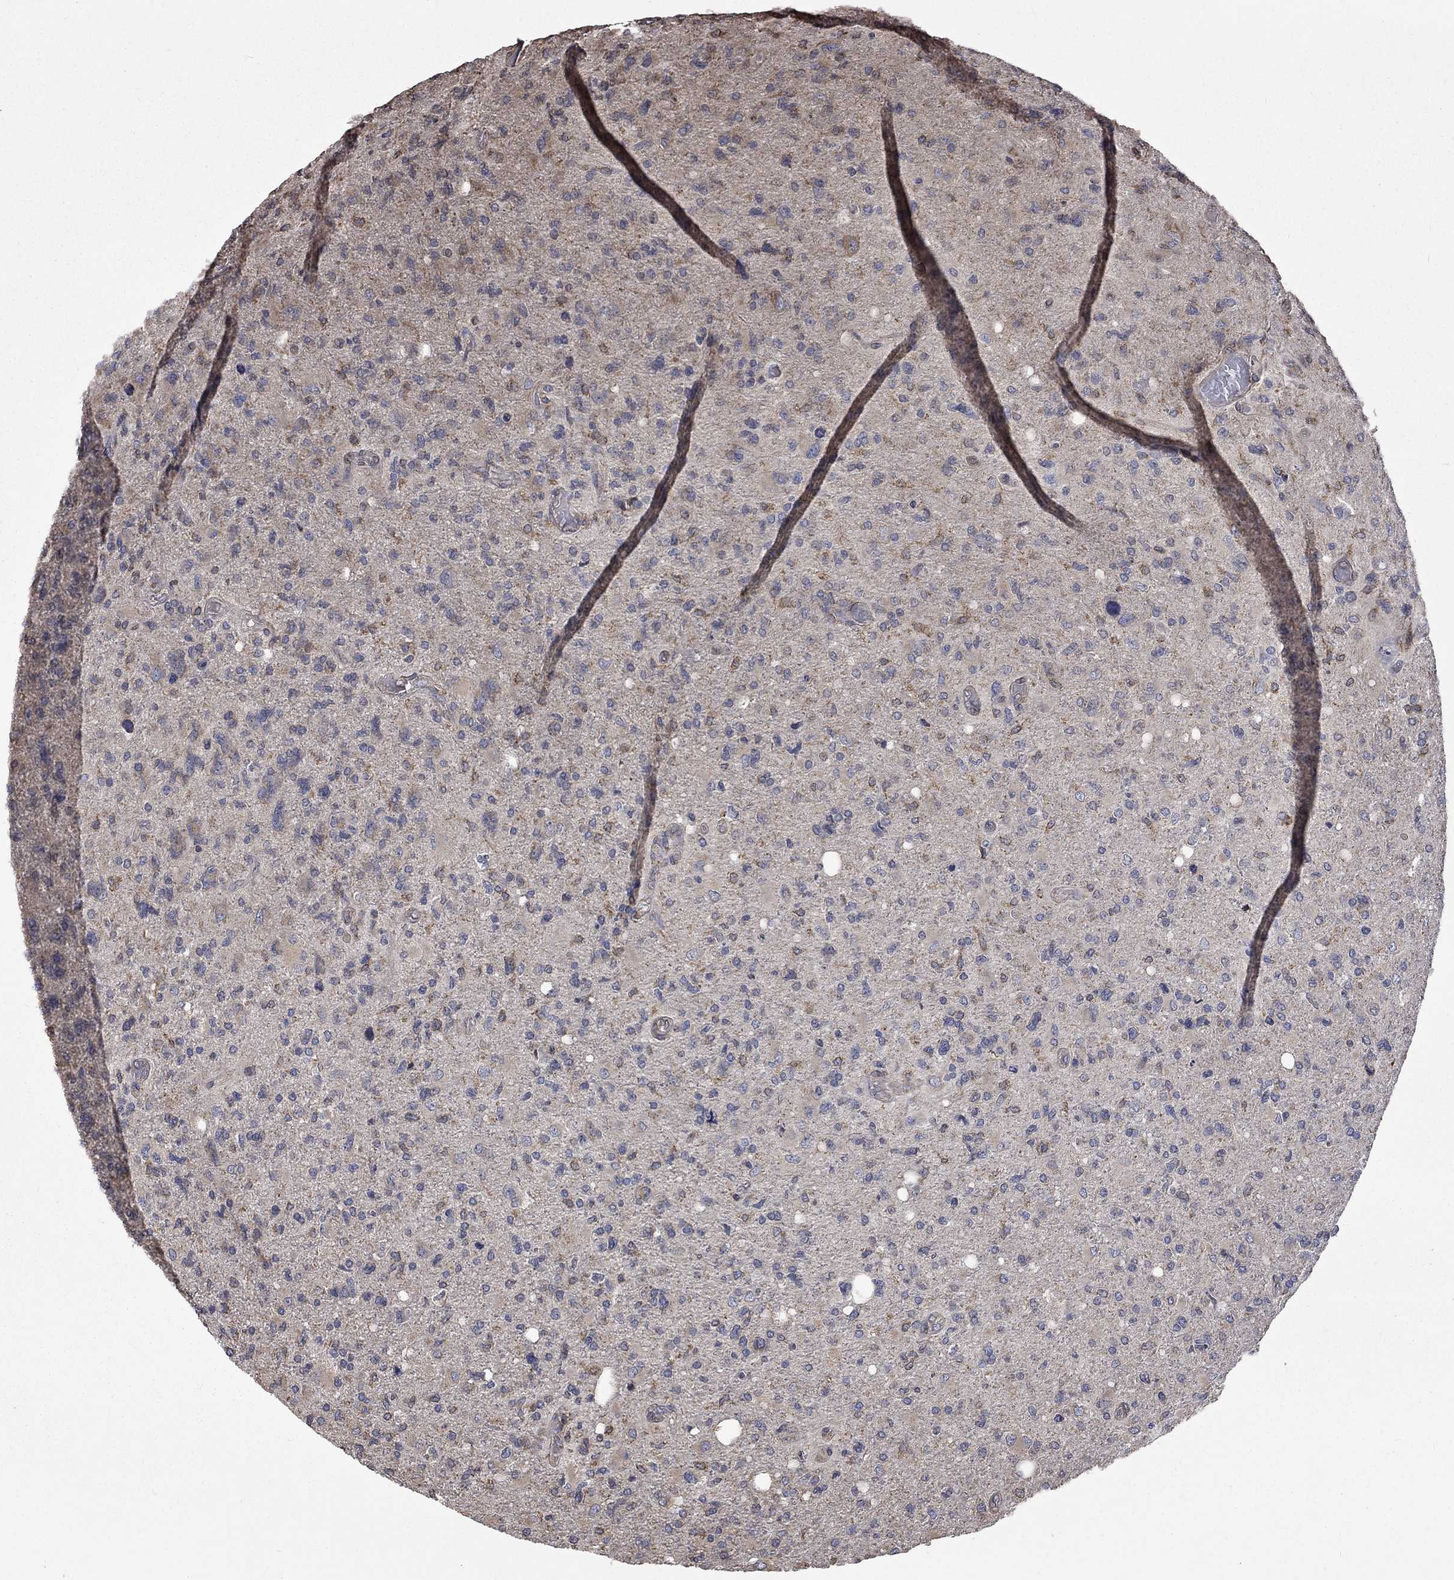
{"staining": {"intensity": "negative", "quantity": "none", "location": "none"}, "tissue": "glioma", "cell_type": "Tumor cells", "image_type": "cancer", "snomed": [{"axis": "morphology", "description": "Glioma, malignant, High grade"}, {"axis": "topography", "description": "Cerebral cortex"}], "caption": "Glioma was stained to show a protein in brown. There is no significant positivity in tumor cells. The staining was performed using DAB to visualize the protein expression in brown, while the nuclei were stained in blue with hematoxylin (Magnification: 20x).", "gene": "ESRRA", "patient": {"sex": "male", "age": 70}}